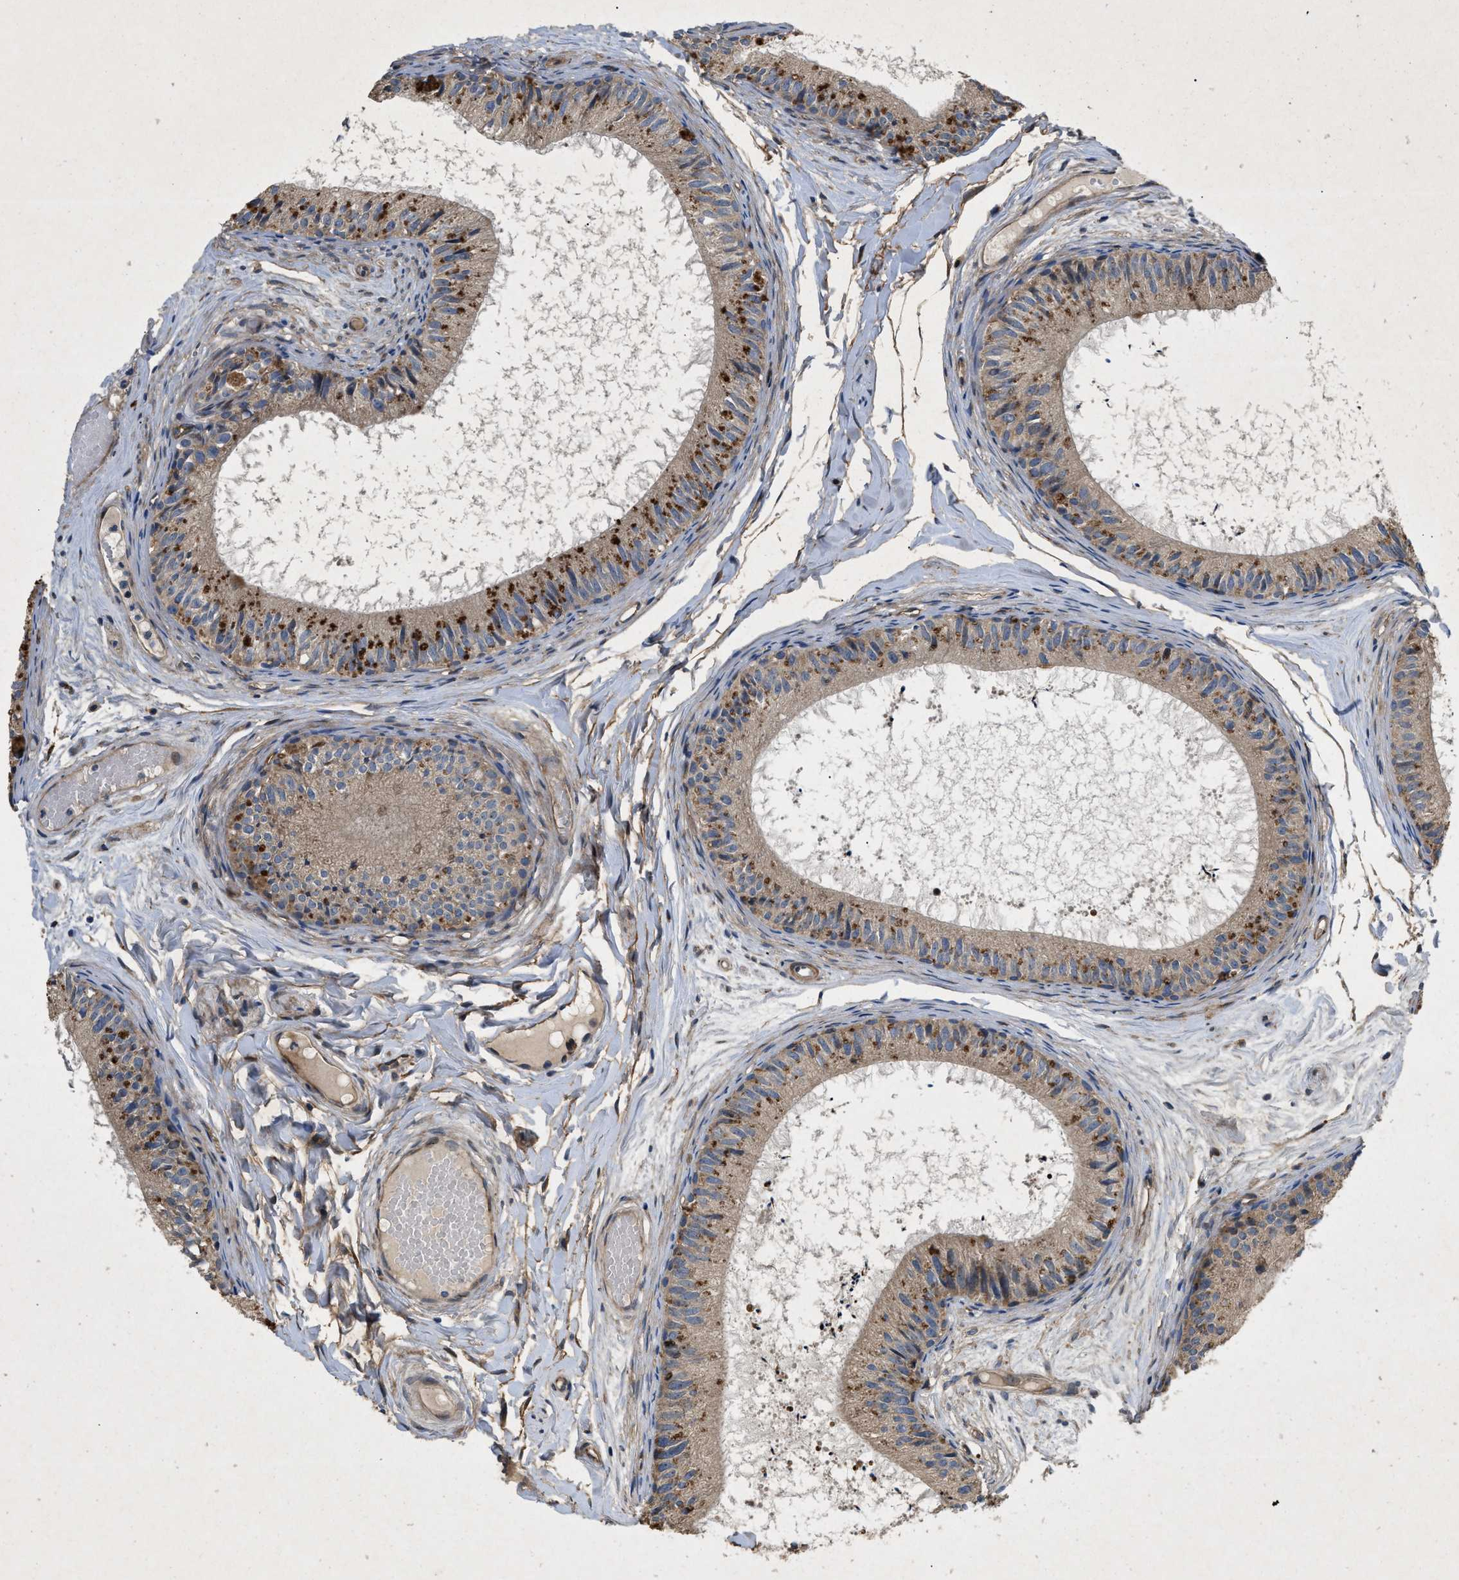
{"staining": {"intensity": "moderate", "quantity": ">75%", "location": "cytoplasmic/membranous"}, "tissue": "epididymis", "cell_type": "Glandular cells", "image_type": "normal", "snomed": [{"axis": "morphology", "description": "Normal tissue, NOS"}, {"axis": "topography", "description": "Epididymis"}], "caption": "Immunohistochemical staining of normal epididymis displays moderate cytoplasmic/membranous protein positivity in approximately >75% of glandular cells.", "gene": "HSPA12B", "patient": {"sex": "male", "age": 46}}